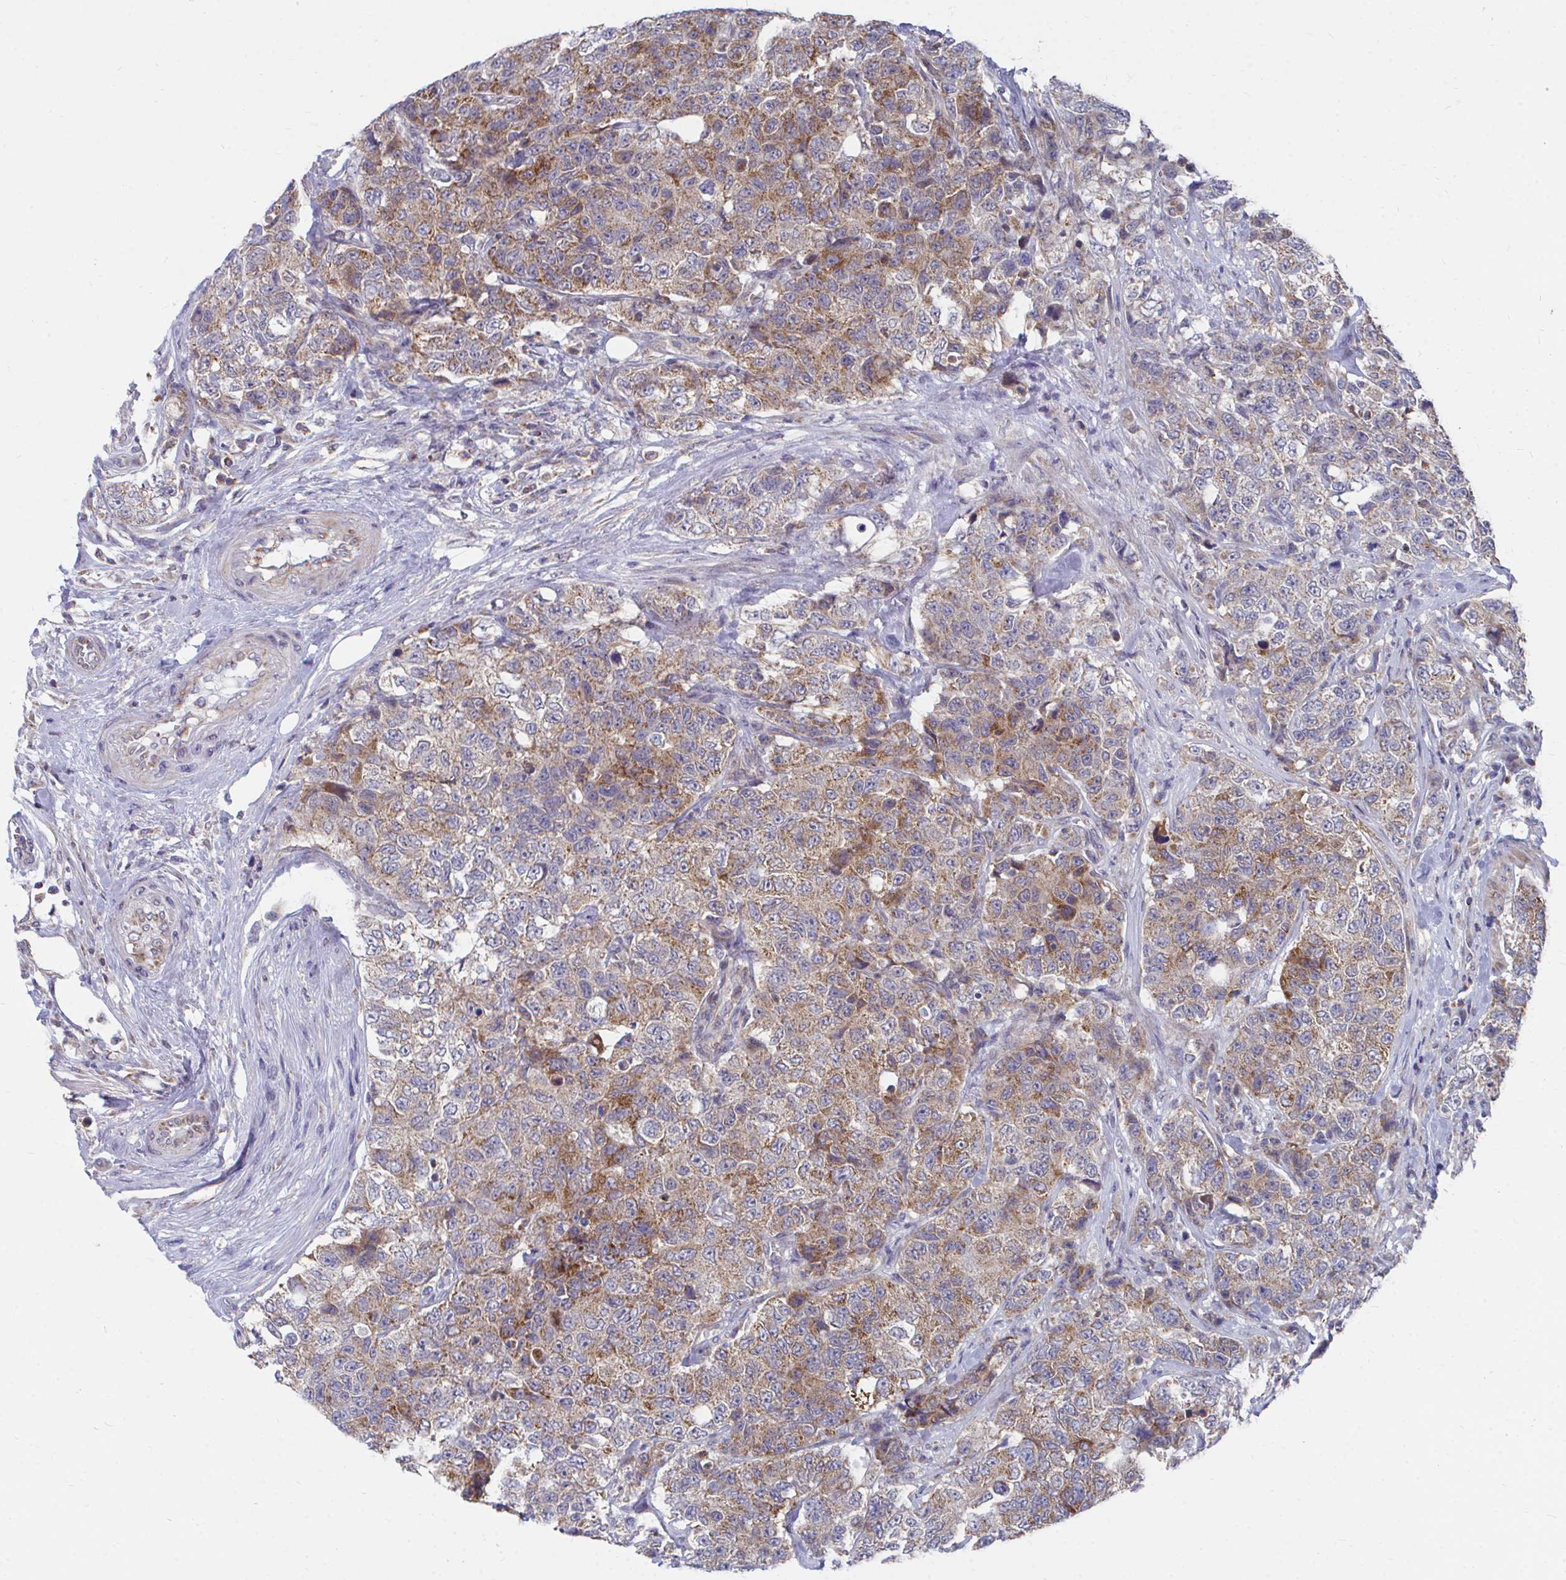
{"staining": {"intensity": "moderate", "quantity": "25%-75%", "location": "cytoplasmic/membranous"}, "tissue": "urothelial cancer", "cell_type": "Tumor cells", "image_type": "cancer", "snomed": [{"axis": "morphology", "description": "Urothelial carcinoma, High grade"}, {"axis": "topography", "description": "Urinary bladder"}], "caption": "Immunohistochemistry photomicrograph of urothelial cancer stained for a protein (brown), which reveals medium levels of moderate cytoplasmic/membranous staining in about 25%-75% of tumor cells.", "gene": "PEX3", "patient": {"sex": "female", "age": 78}}